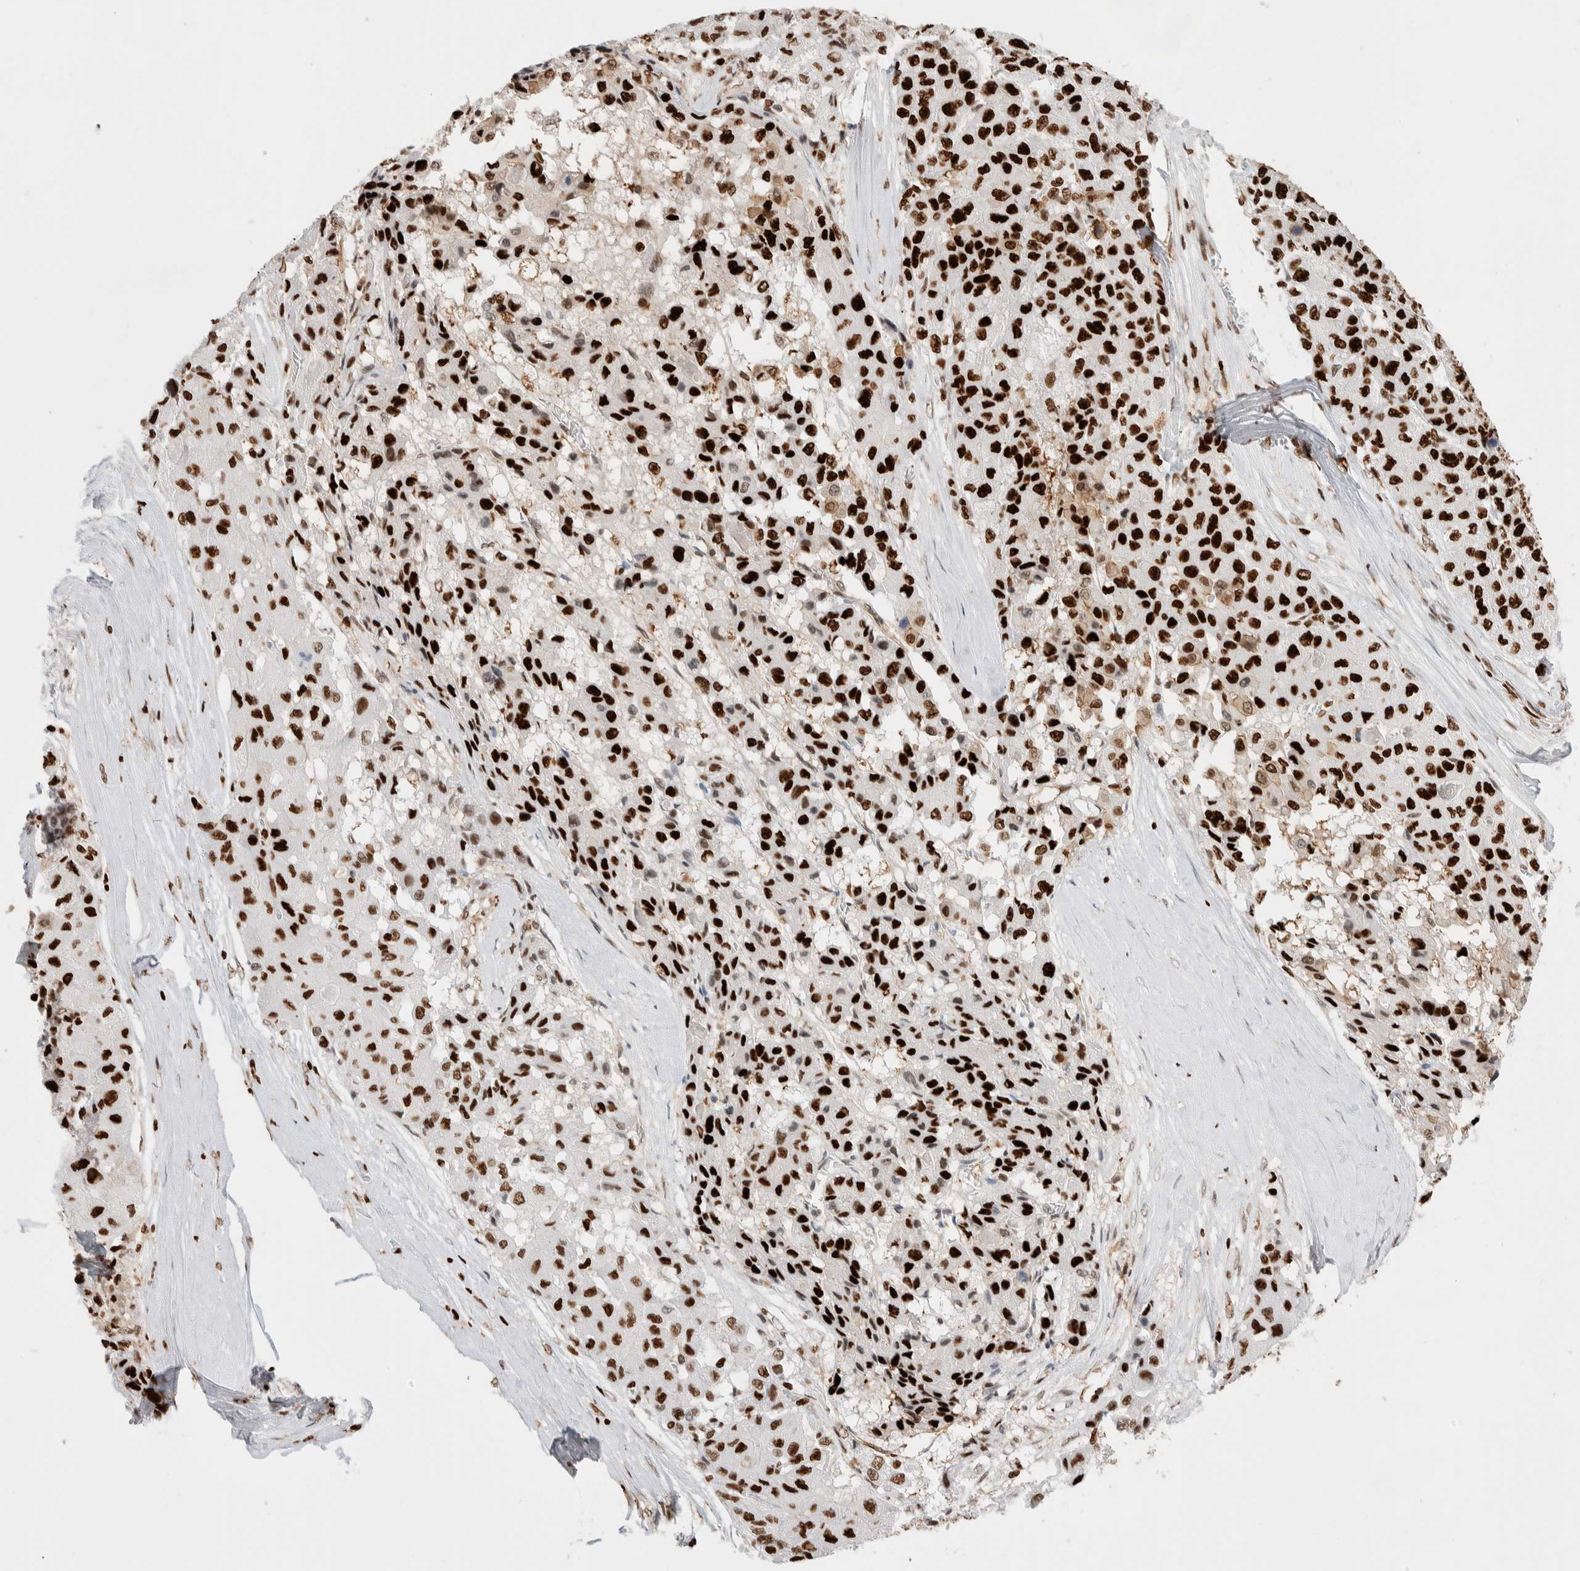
{"staining": {"intensity": "strong", "quantity": ">75%", "location": "nuclear"}, "tissue": "liver cancer", "cell_type": "Tumor cells", "image_type": "cancer", "snomed": [{"axis": "morphology", "description": "Carcinoma, Hepatocellular, NOS"}, {"axis": "topography", "description": "Liver"}], "caption": "Liver cancer tissue reveals strong nuclear positivity in approximately >75% of tumor cells, visualized by immunohistochemistry.", "gene": "RNASEK-C17orf49", "patient": {"sex": "male", "age": 80}}